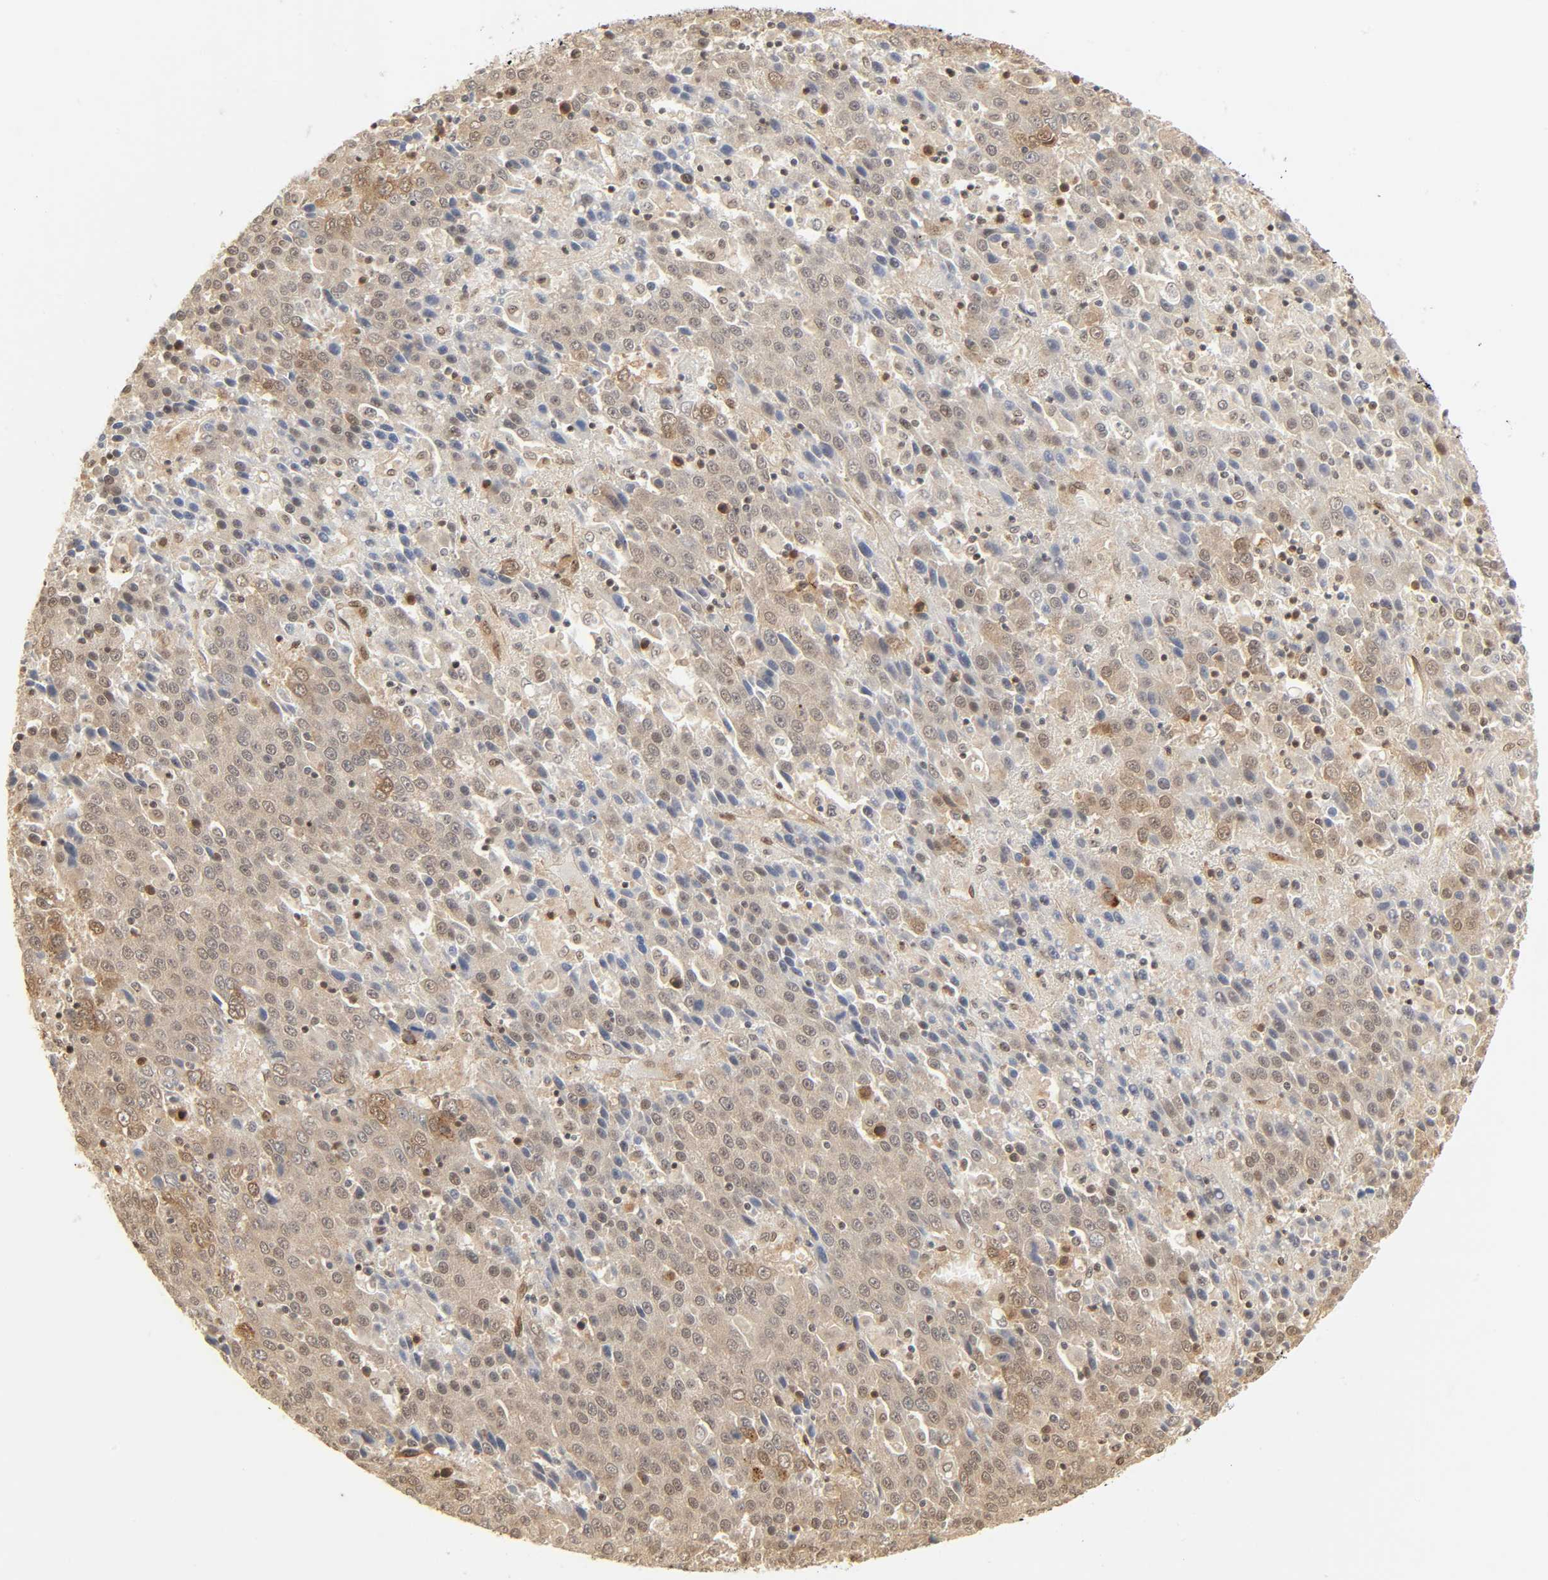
{"staining": {"intensity": "weak", "quantity": "25%-75%", "location": "cytoplasmic/membranous,nuclear"}, "tissue": "liver cancer", "cell_type": "Tumor cells", "image_type": "cancer", "snomed": [{"axis": "morphology", "description": "Carcinoma, Hepatocellular, NOS"}, {"axis": "topography", "description": "Liver"}], "caption": "Immunohistochemistry micrograph of liver cancer stained for a protein (brown), which shows low levels of weak cytoplasmic/membranous and nuclear positivity in about 25%-75% of tumor cells.", "gene": "UBC", "patient": {"sex": "female", "age": 53}}